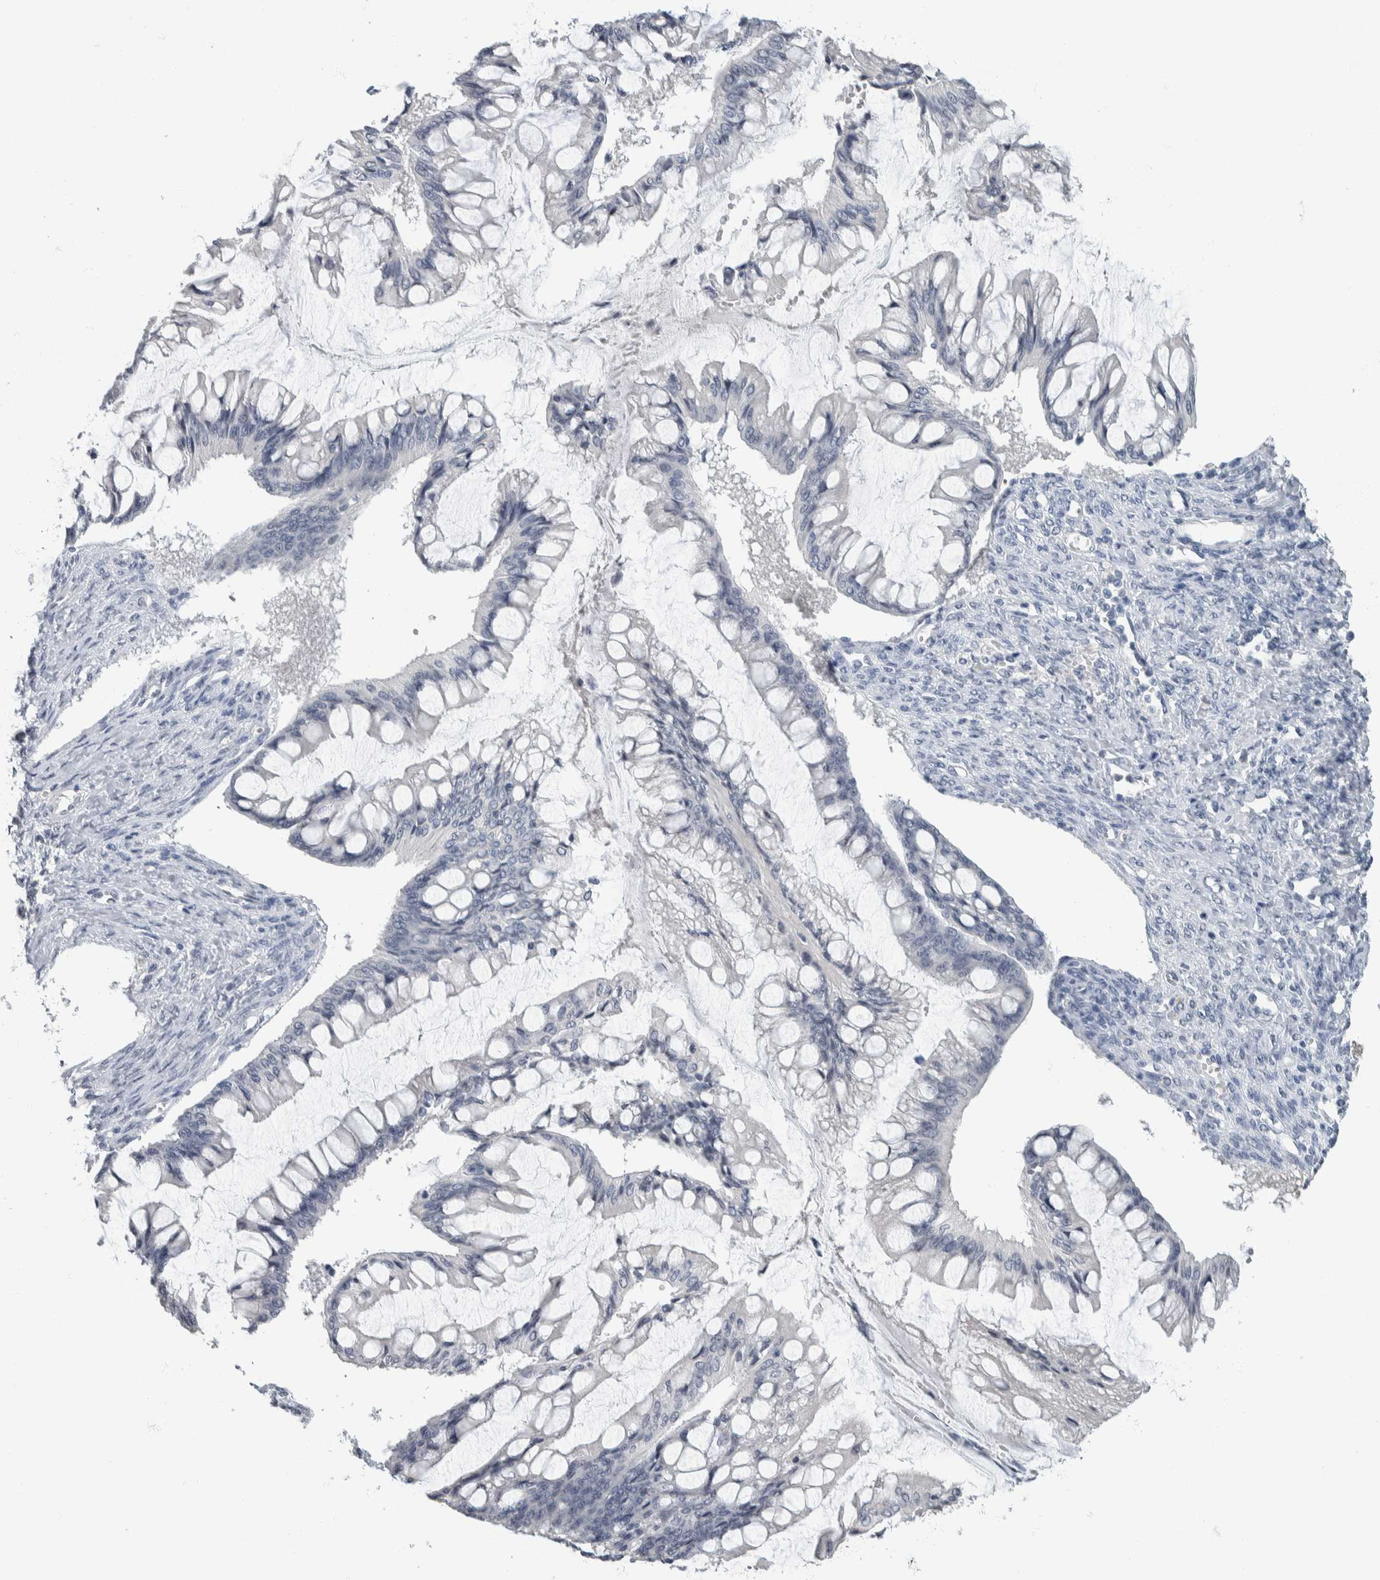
{"staining": {"intensity": "negative", "quantity": "none", "location": "none"}, "tissue": "ovarian cancer", "cell_type": "Tumor cells", "image_type": "cancer", "snomed": [{"axis": "morphology", "description": "Cystadenocarcinoma, mucinous, NOS"}, {"axis": "topography", "description": "Ovary"}], "caption": "The immunohistochemistry micrograph has no significant expression in tumor cells of ovarian mucinous cystadenocarcinoma tissue.", "gene": "NEFM", "patient": {"sex": "female", "age": 73}}